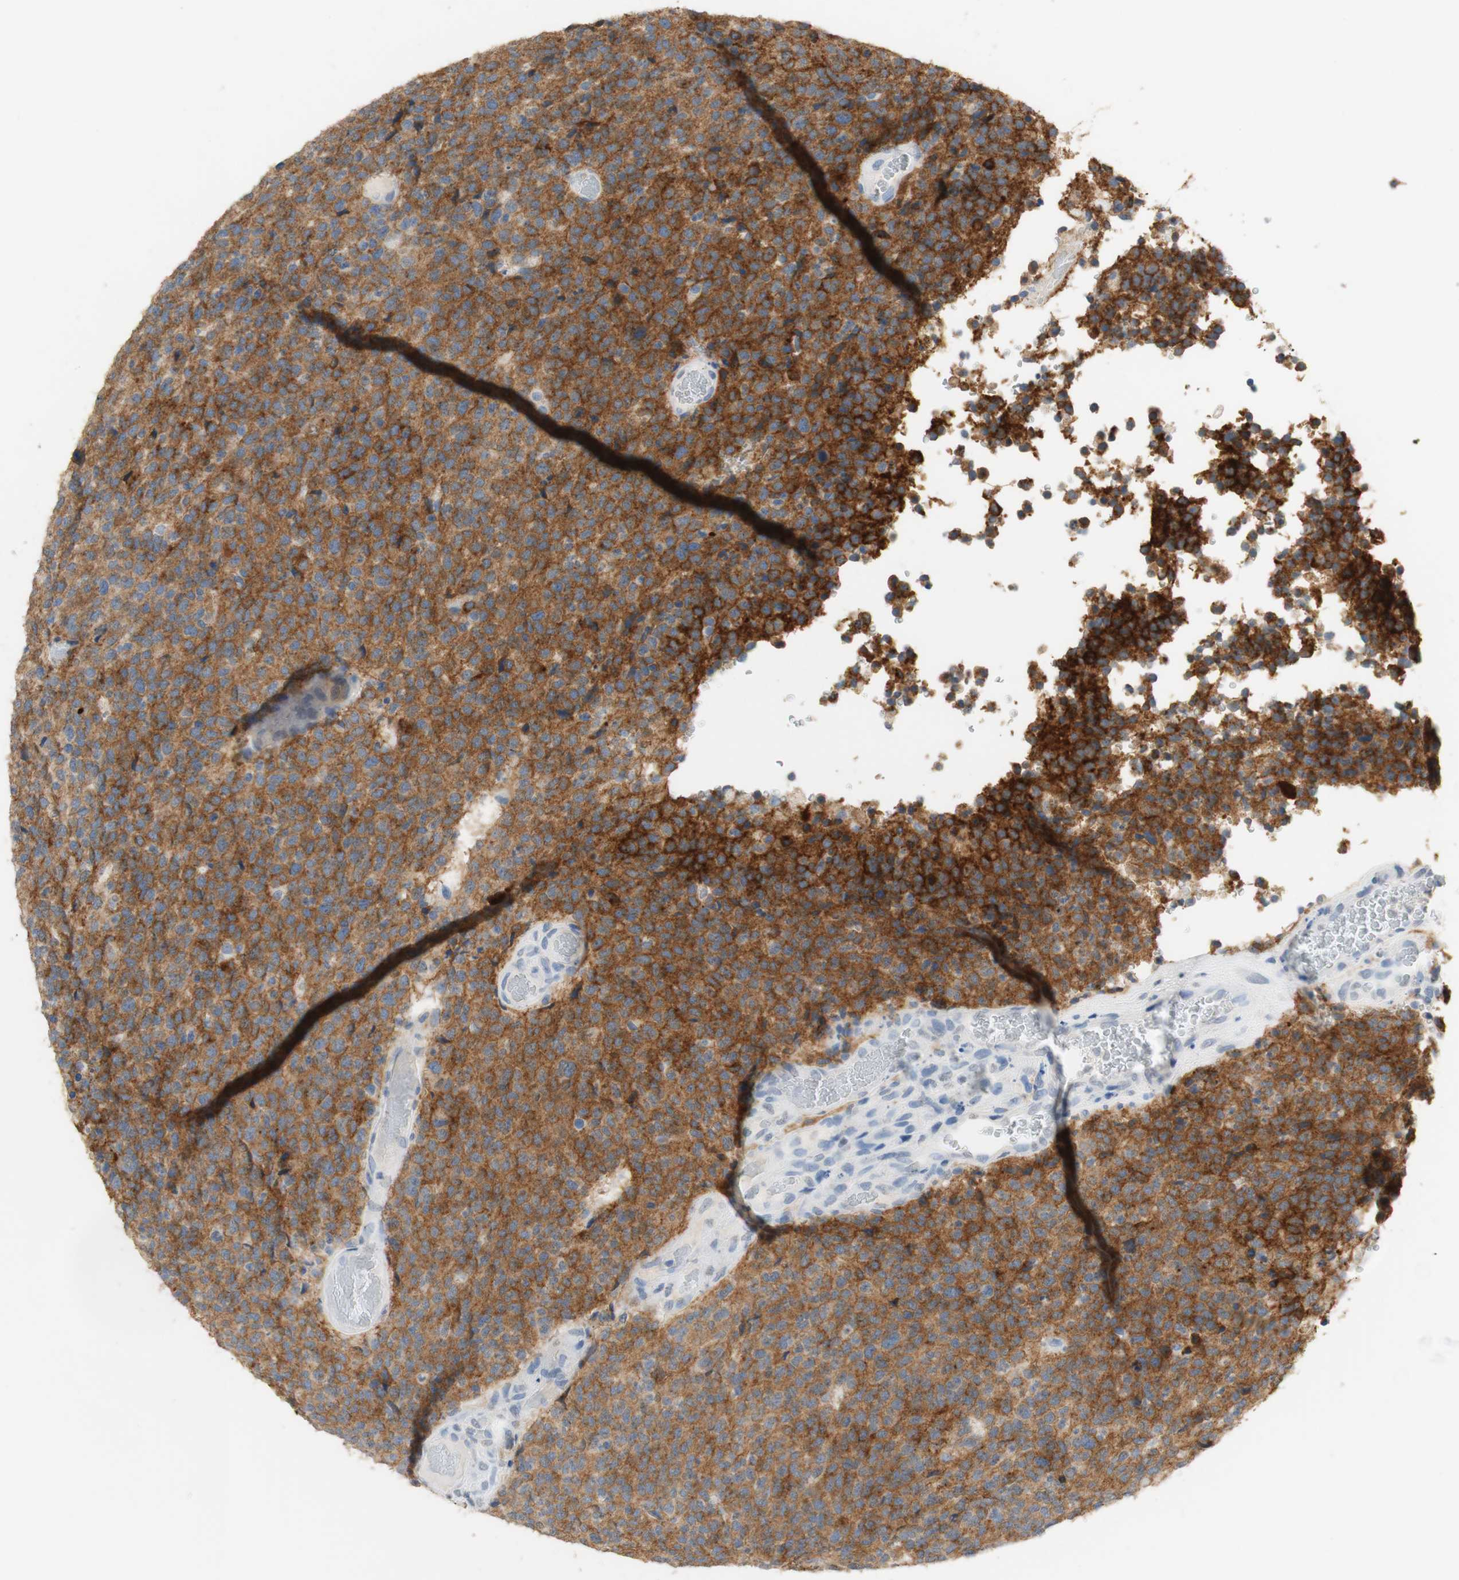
{"staining": {"intensity": "strong", "quantity": ">75%", "location": "cytoplasmic/membranous"}, "tissue": "glioma", "cell_type": "Tumor cells", "image_type": "cancer", "snomed": [{"axis": "morphology", "description": "Glioma, malignant, High grade"}, {"axis": "topography", "description": "pancreas cauda"}], "caption": "Immunohistochemical staining of glioma shows strong cytoplasmic/membranous protein staining in approximately >75% of tumor cells.", "gene": "L1CAM", "patient": {"sex": "male", "age": 60}}